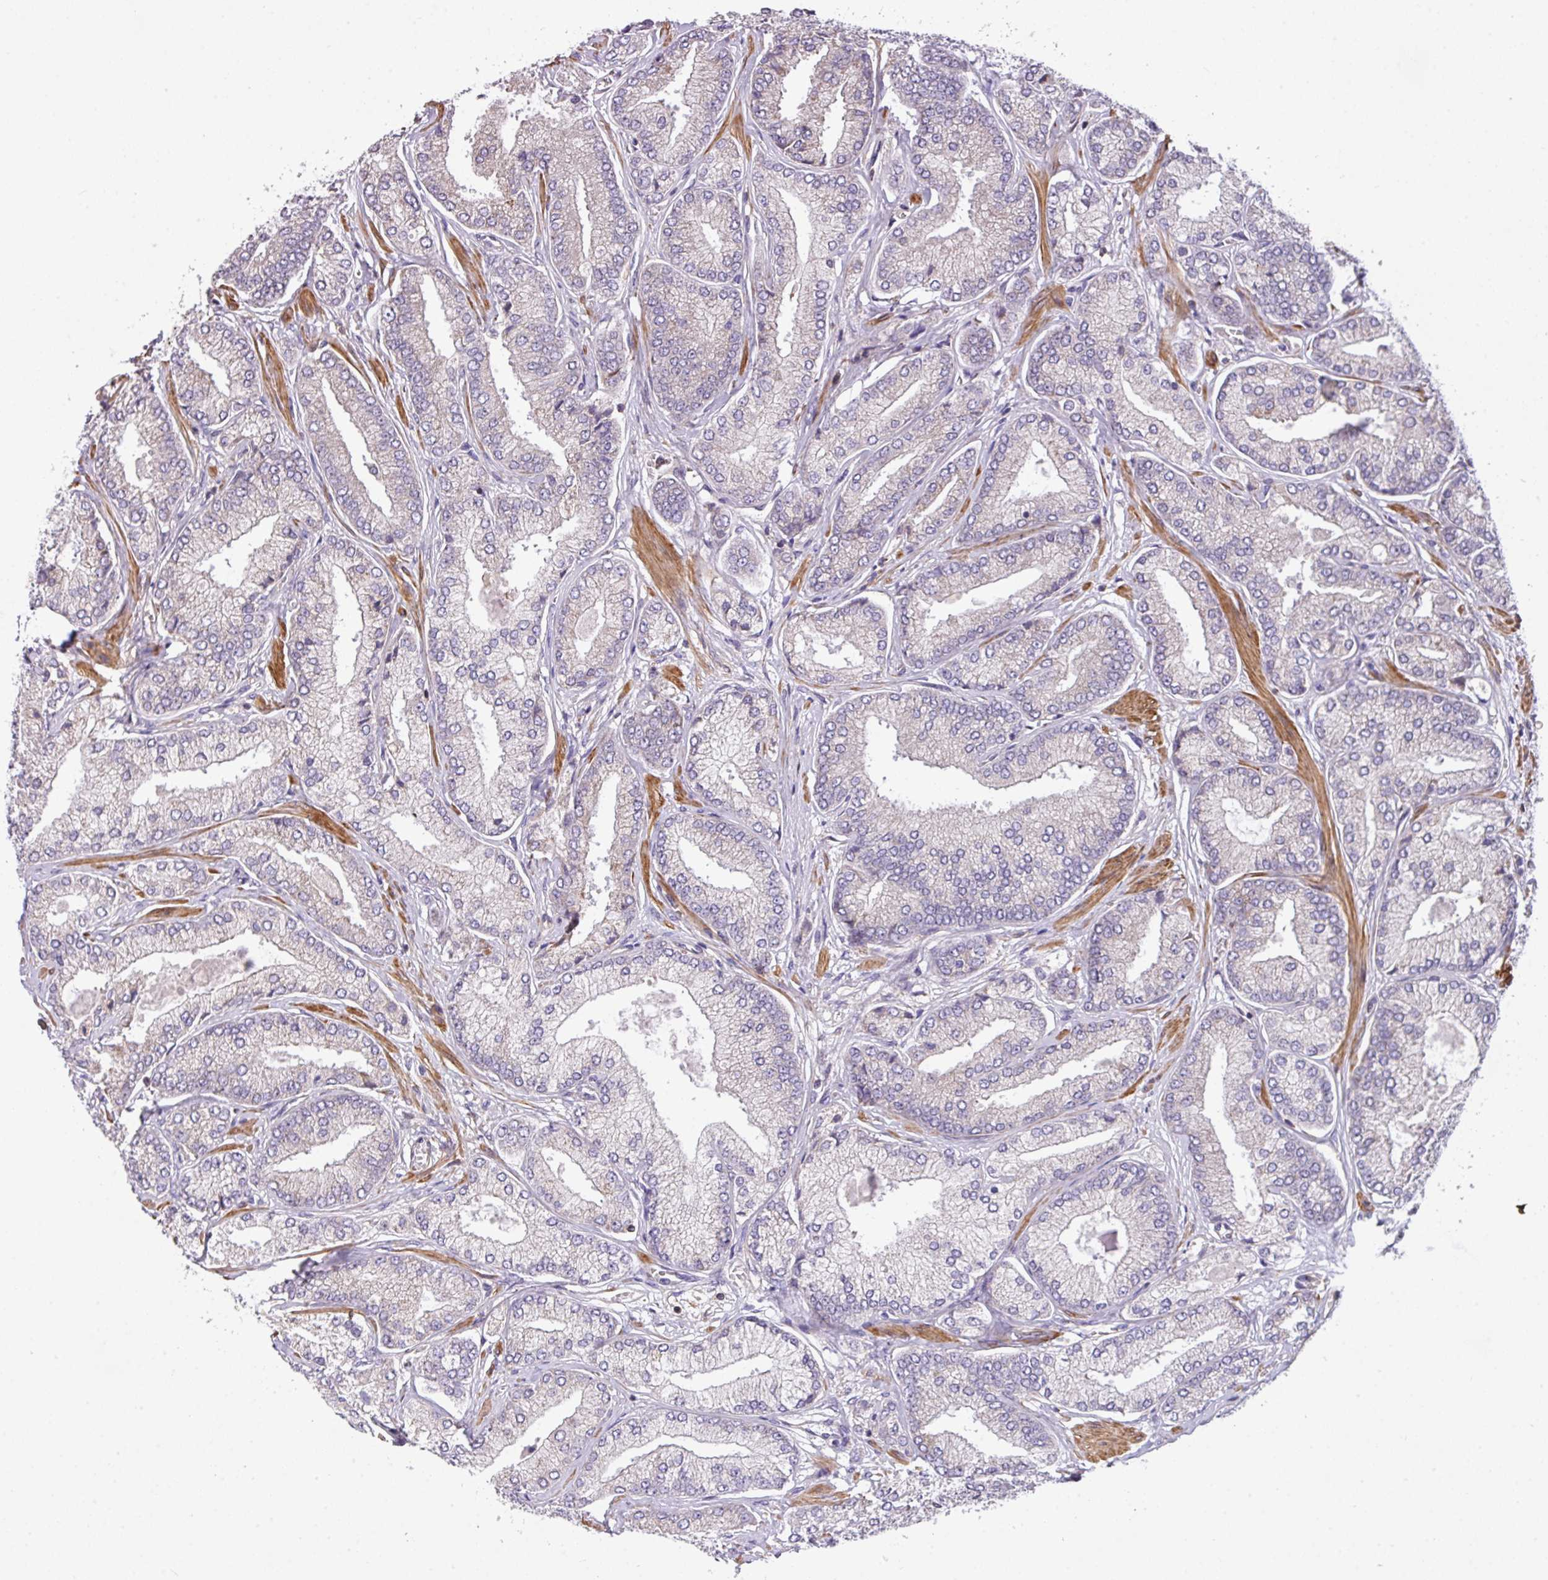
{"staining": {"intensity": "negative", "quantity": "none", "location": "none"}, "tissue": "prostate cancer", "cell_type": "Tumor cells", "image_type": "cancer", "snomed": [{"axis": "morphology", "description": "Adenocarcinoma, High grade"}, {"axis": "topography", "description": "Prostate"}], "caption": "Tumor cells are negative for protein expression in human prostate cancer (high-grade adenocarcinoma). (DAB (3,3'-diaminobenzidine) IHC visualized using brightfield microscopy, high magnification).", "gene": "LRRC41", "patient": {"sex": "male", "age": 68}}